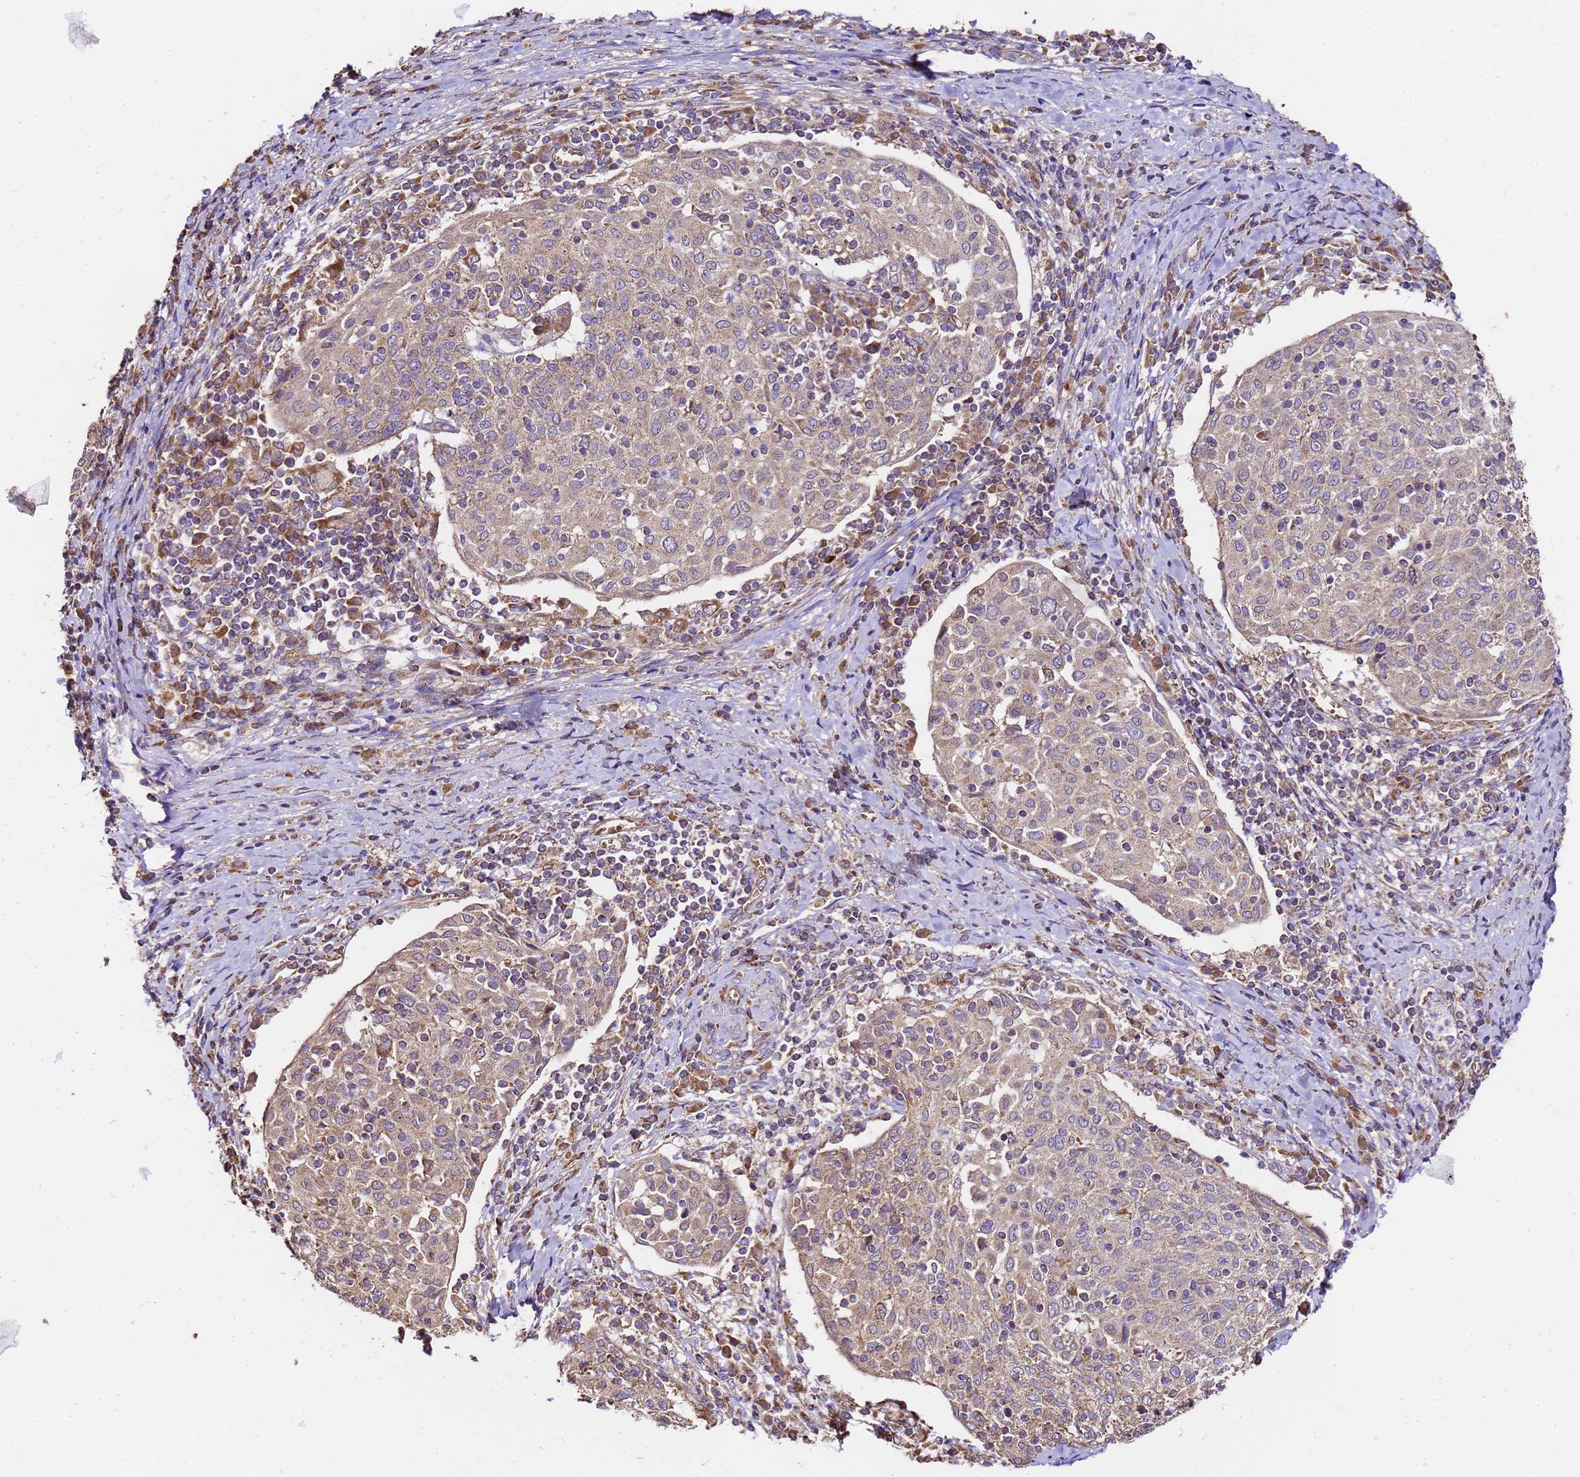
{"staining": {"intensity": "weak", "quantity": "25%-75%", "location": "cytoplasmic/membranous"}, "tissue": "cervical cancer", "cell_type": "Tumor cells", "image_type": "cancer", "snomed": [{"axis": "morphology", "description": "Squamous cell carcinoma, NOS"}, {"axis": "topography", "description": "Cervix"}], "caption": "Immunohistochemistry (IHC) staining of cervical squamous cell carcinoma, which displays low levels of weak cytoplasmic/membranous positivity in about 25%-75% of tumor cells indicating weak cytoplasmic/membranous protein positivity. The staining was performed using DAB (brown) for protein detection and nuclei were counterstained in hematoxylin (blue).", "gene": "LRRIQ1", "patient": {"sex": "female", "age": 52}}